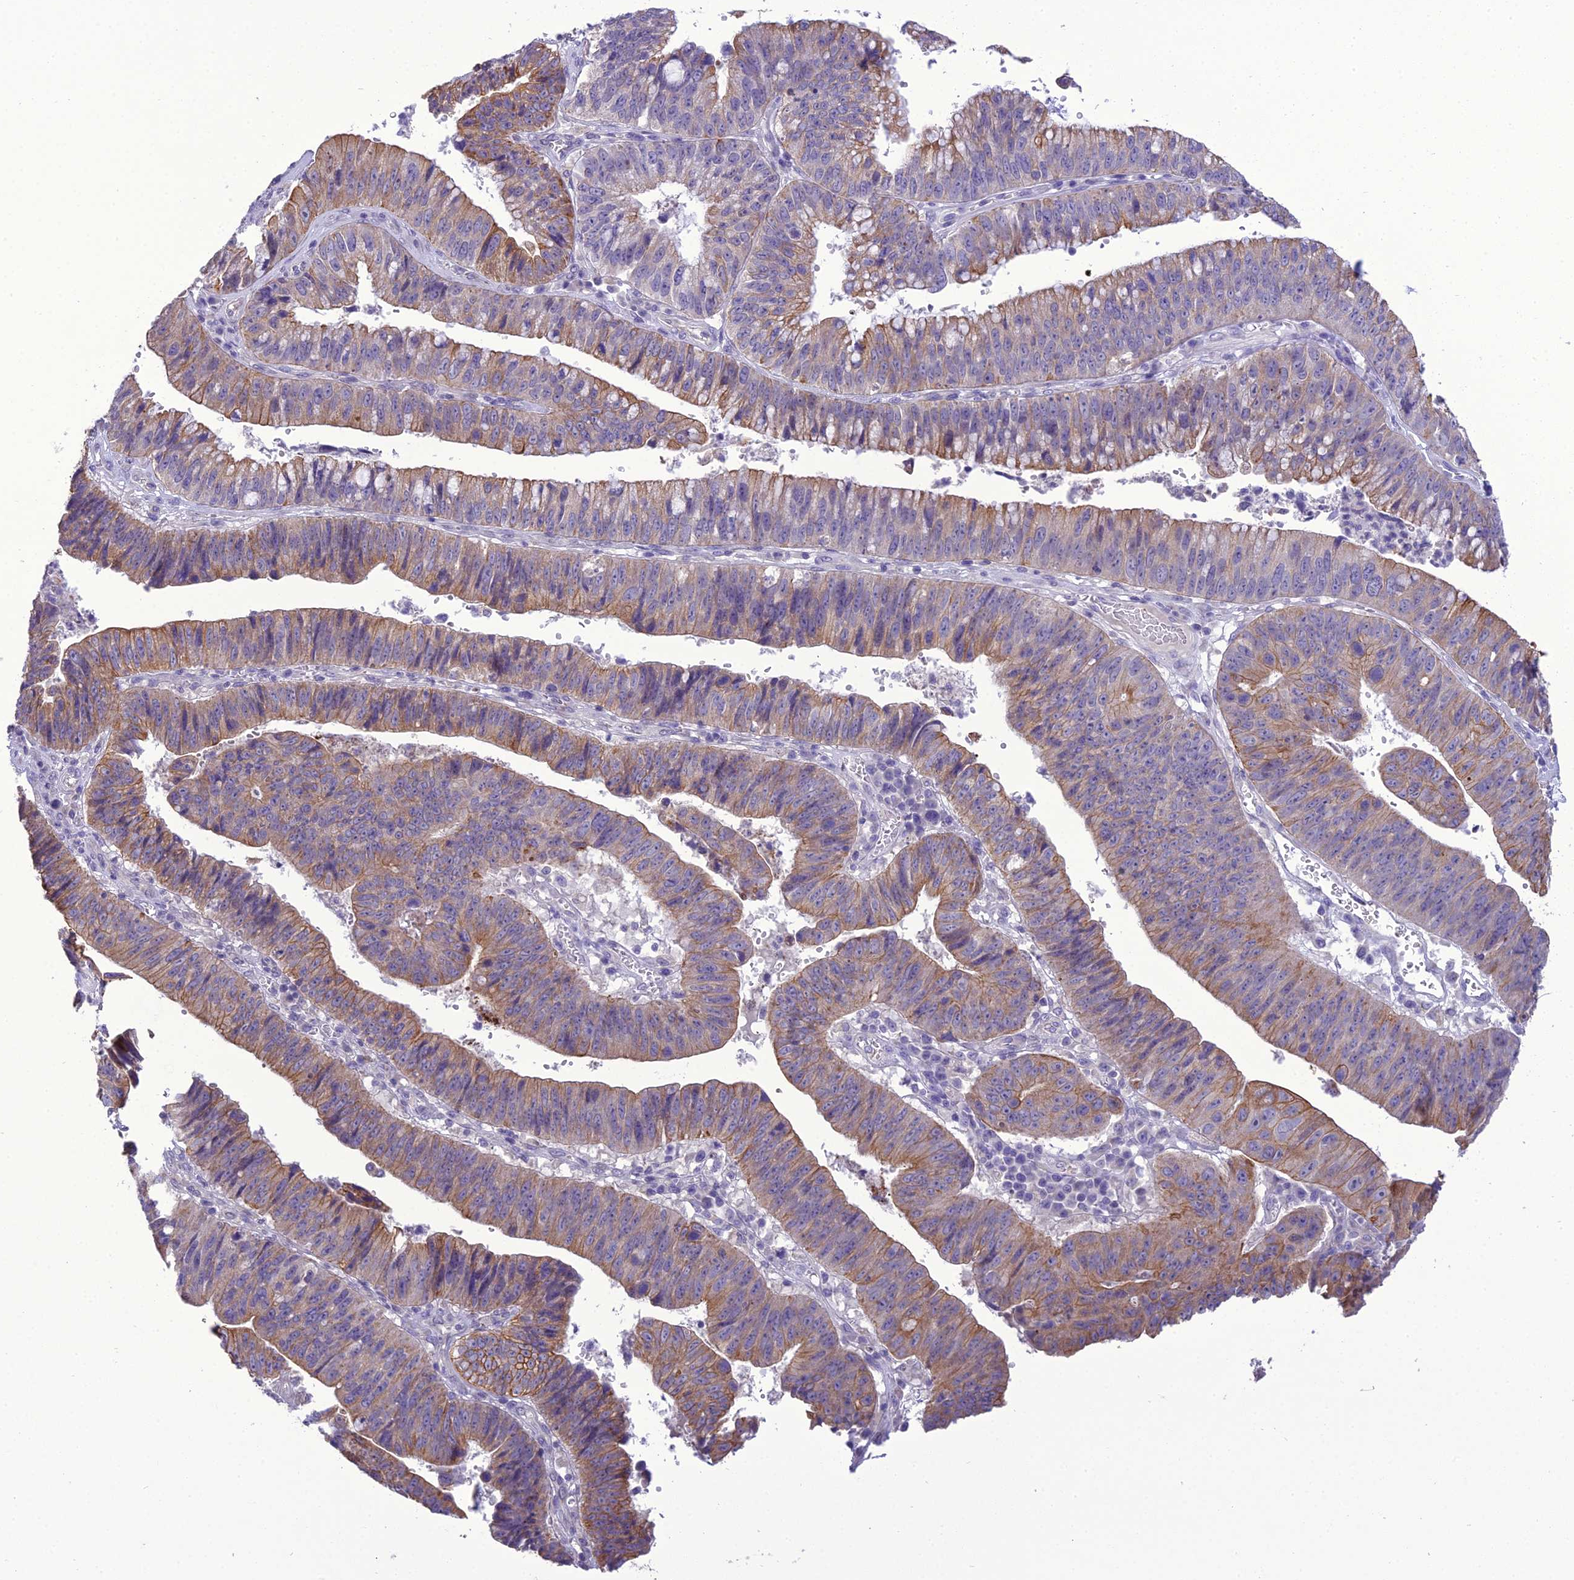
{"staining": {"intensity": "moderate", "quantity": "25%-75%", "location": "cytoplasmic/membranous"}, "tissue": "stomach cancer", "cell_type": "Tumor cells", "image_type": "cancer", "snomed": [{"axis": "morphology", "description": "Adenocarcinoma, NOS"}, {"axis": "topography", "description": "Stomach"}], "caption": "Immunohistochemical staining of stomach cancer reveals medium levels of moderate cytoplasmic/membranous positivity in approximately 25%-75% of tumor cells. (DAB (3,3'-diaminobenzidine) IHC, brown staining for protein, blue staining for nuclei).", "gene": "SCRT1", "patient": {"sex": "male", "age": 59}}